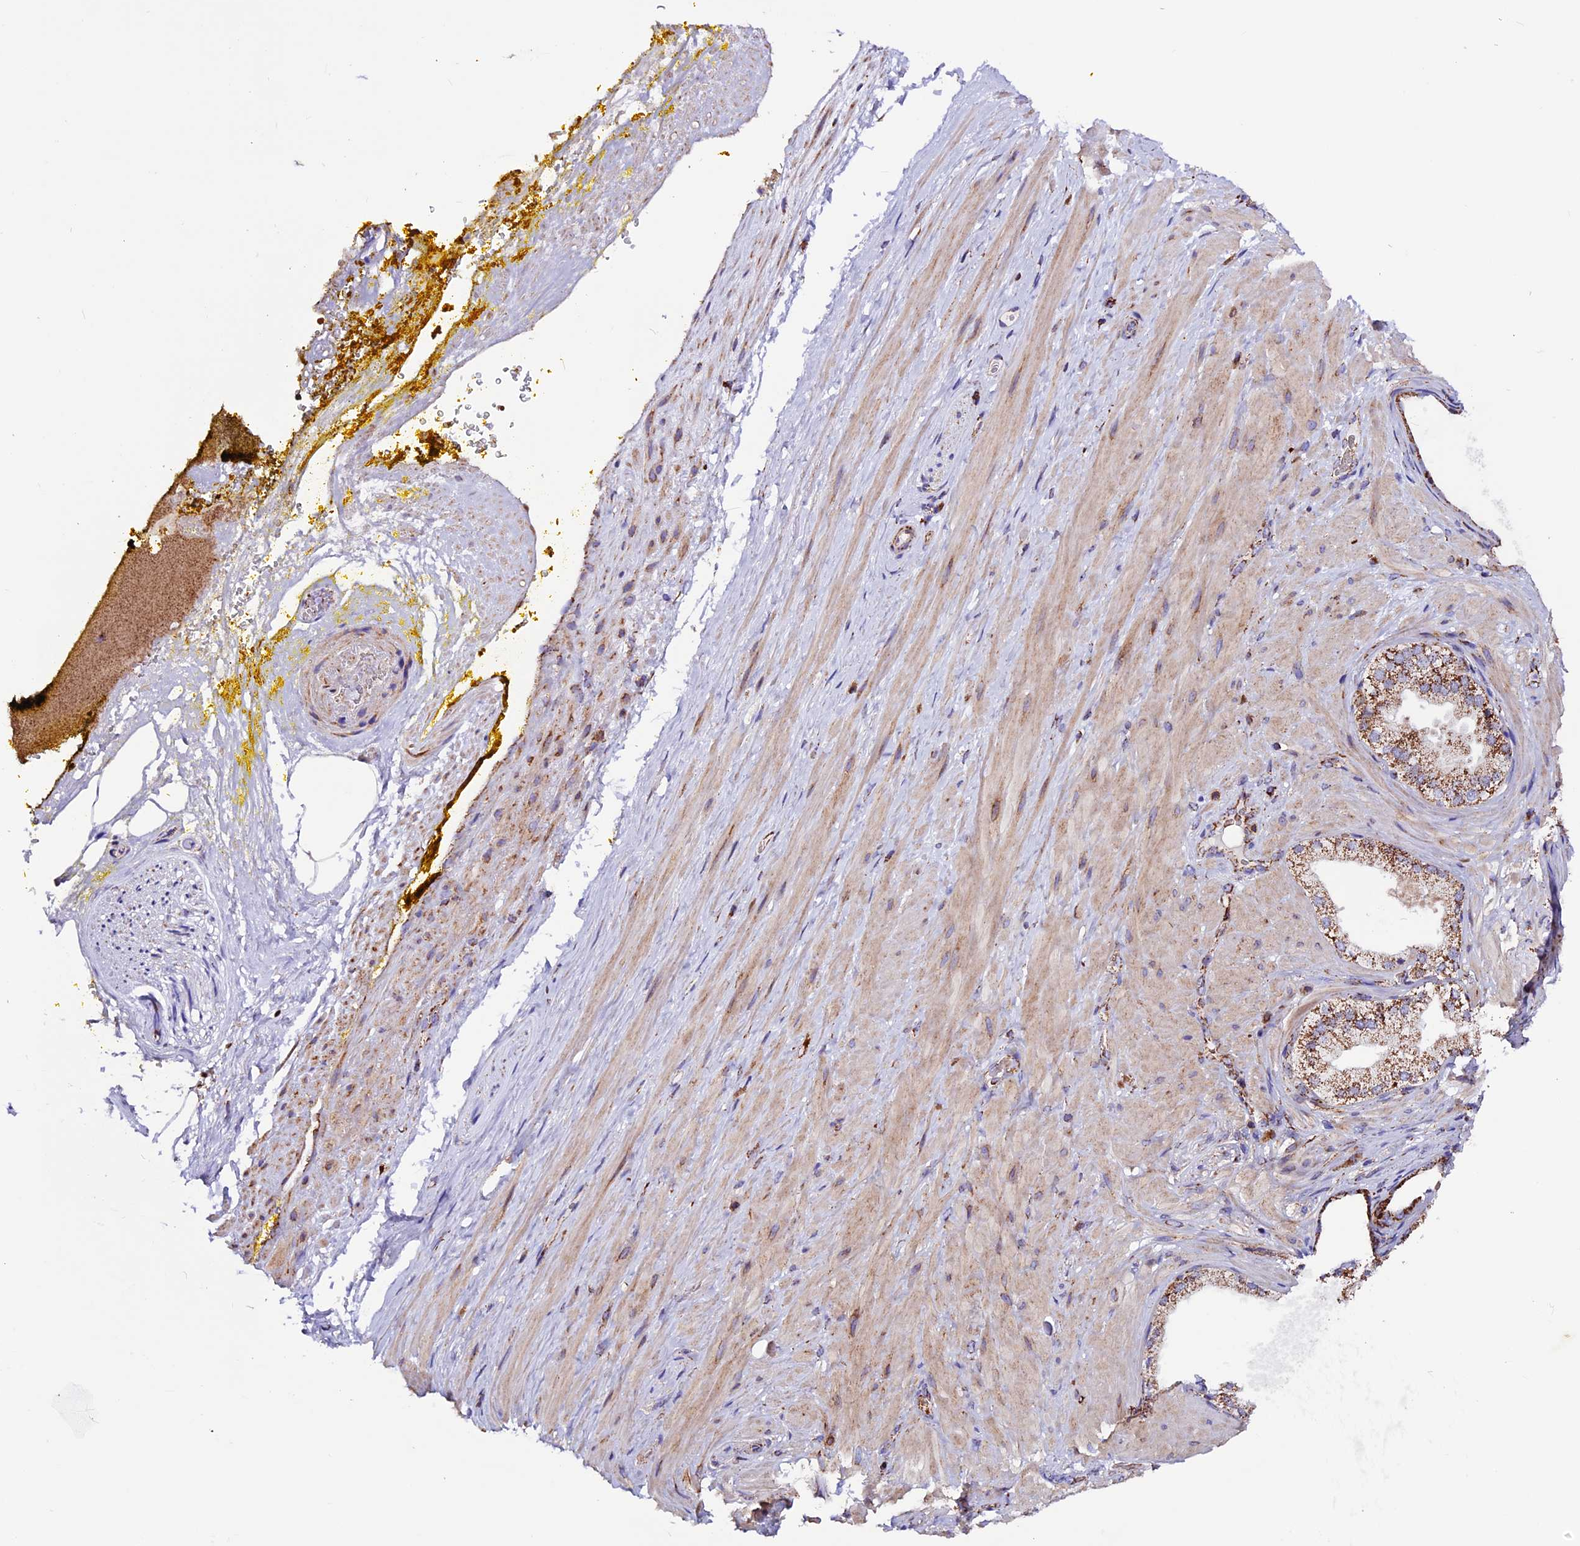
{"staining": {"intensity": "weak", "quantity": ">75%", "location": "cytoplasmic/membranous"}, "tissue": "adipose tissue", "cell_type": "Adipocytes", "image_type": "normal", "snomed": [{"axis": "morphology", "description": "Normal tissue, NOS"}, {"axis": "morphology", "description": "Adenocarcinoma, Low grade"}, {"axis": "topography", "description": "Prostate"}, {"axis": "topography", "description": "Peripheral nerve tissue"}], "caption": "Adipose tissue stained with DAB (3,3'-diaminobenzidine) IHC shows low levels of weak cytoplasmic/membranous staining in approximately >75% of adipocytes.", "gene": "CX3CL1", "patient": {"sex": "male", "age": 63}}